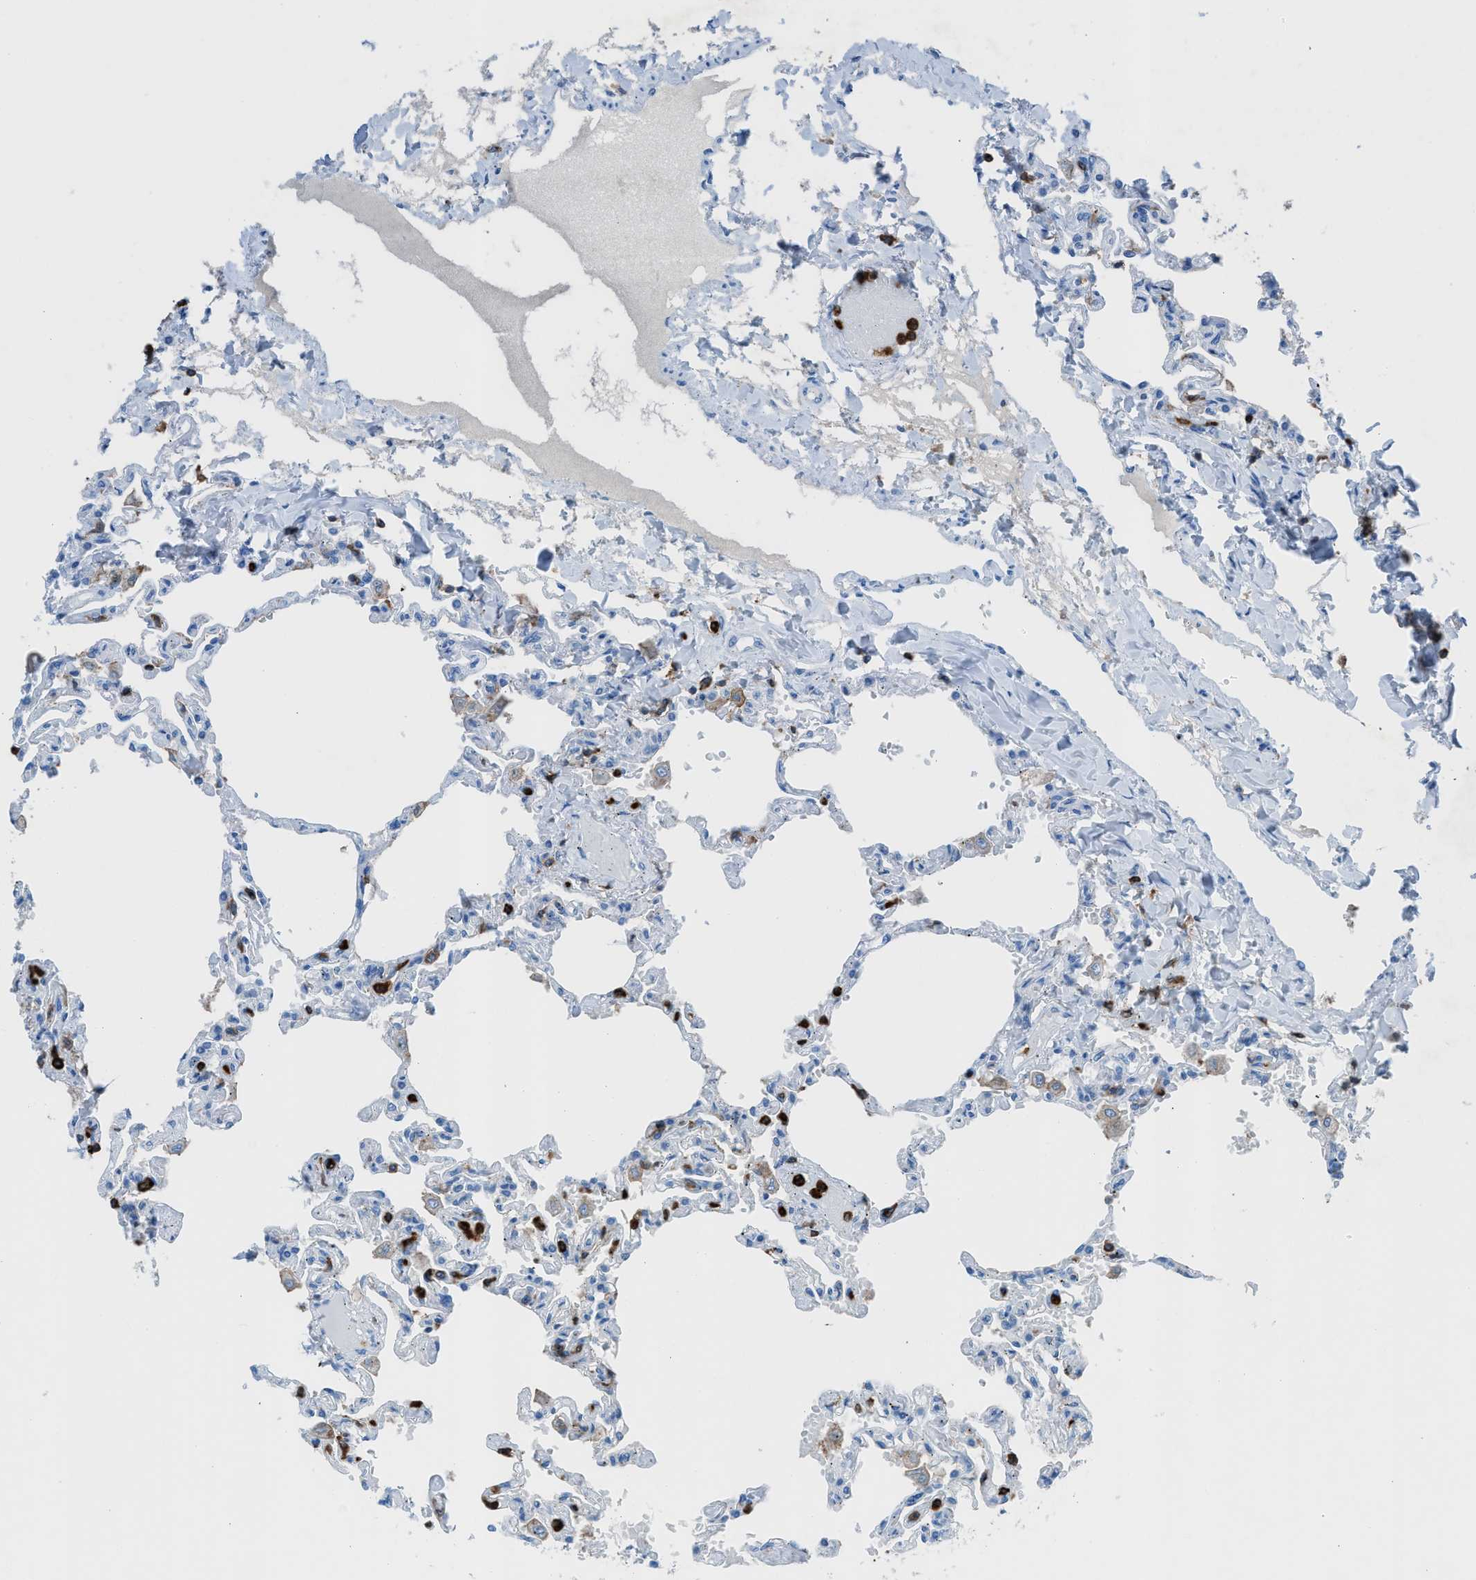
{"staining": {"intensity": "strong", "quantity": "<25%", "location": "cytoplasmic/membranous"}, "tissue": "lung", "cell_type": "Alveolar cells", "image_type": "normal", "snomed": [{"axis": "morphology", "description": "Normal tissue, NOS"}, {"axis": "topography", "description": "Lung"}], "caption": "DAB immunohistochemical staining of normal human lung demonstrates strong cytoplasmic/membranous protein expression in about <25% of alveolar cells. (DAB (3,3'-diaminobenzidine) = brown stain, brightfield microscopy at high magnification).", "gene": "ITGB2", "patient": {"sex": "male", "age": 21}}